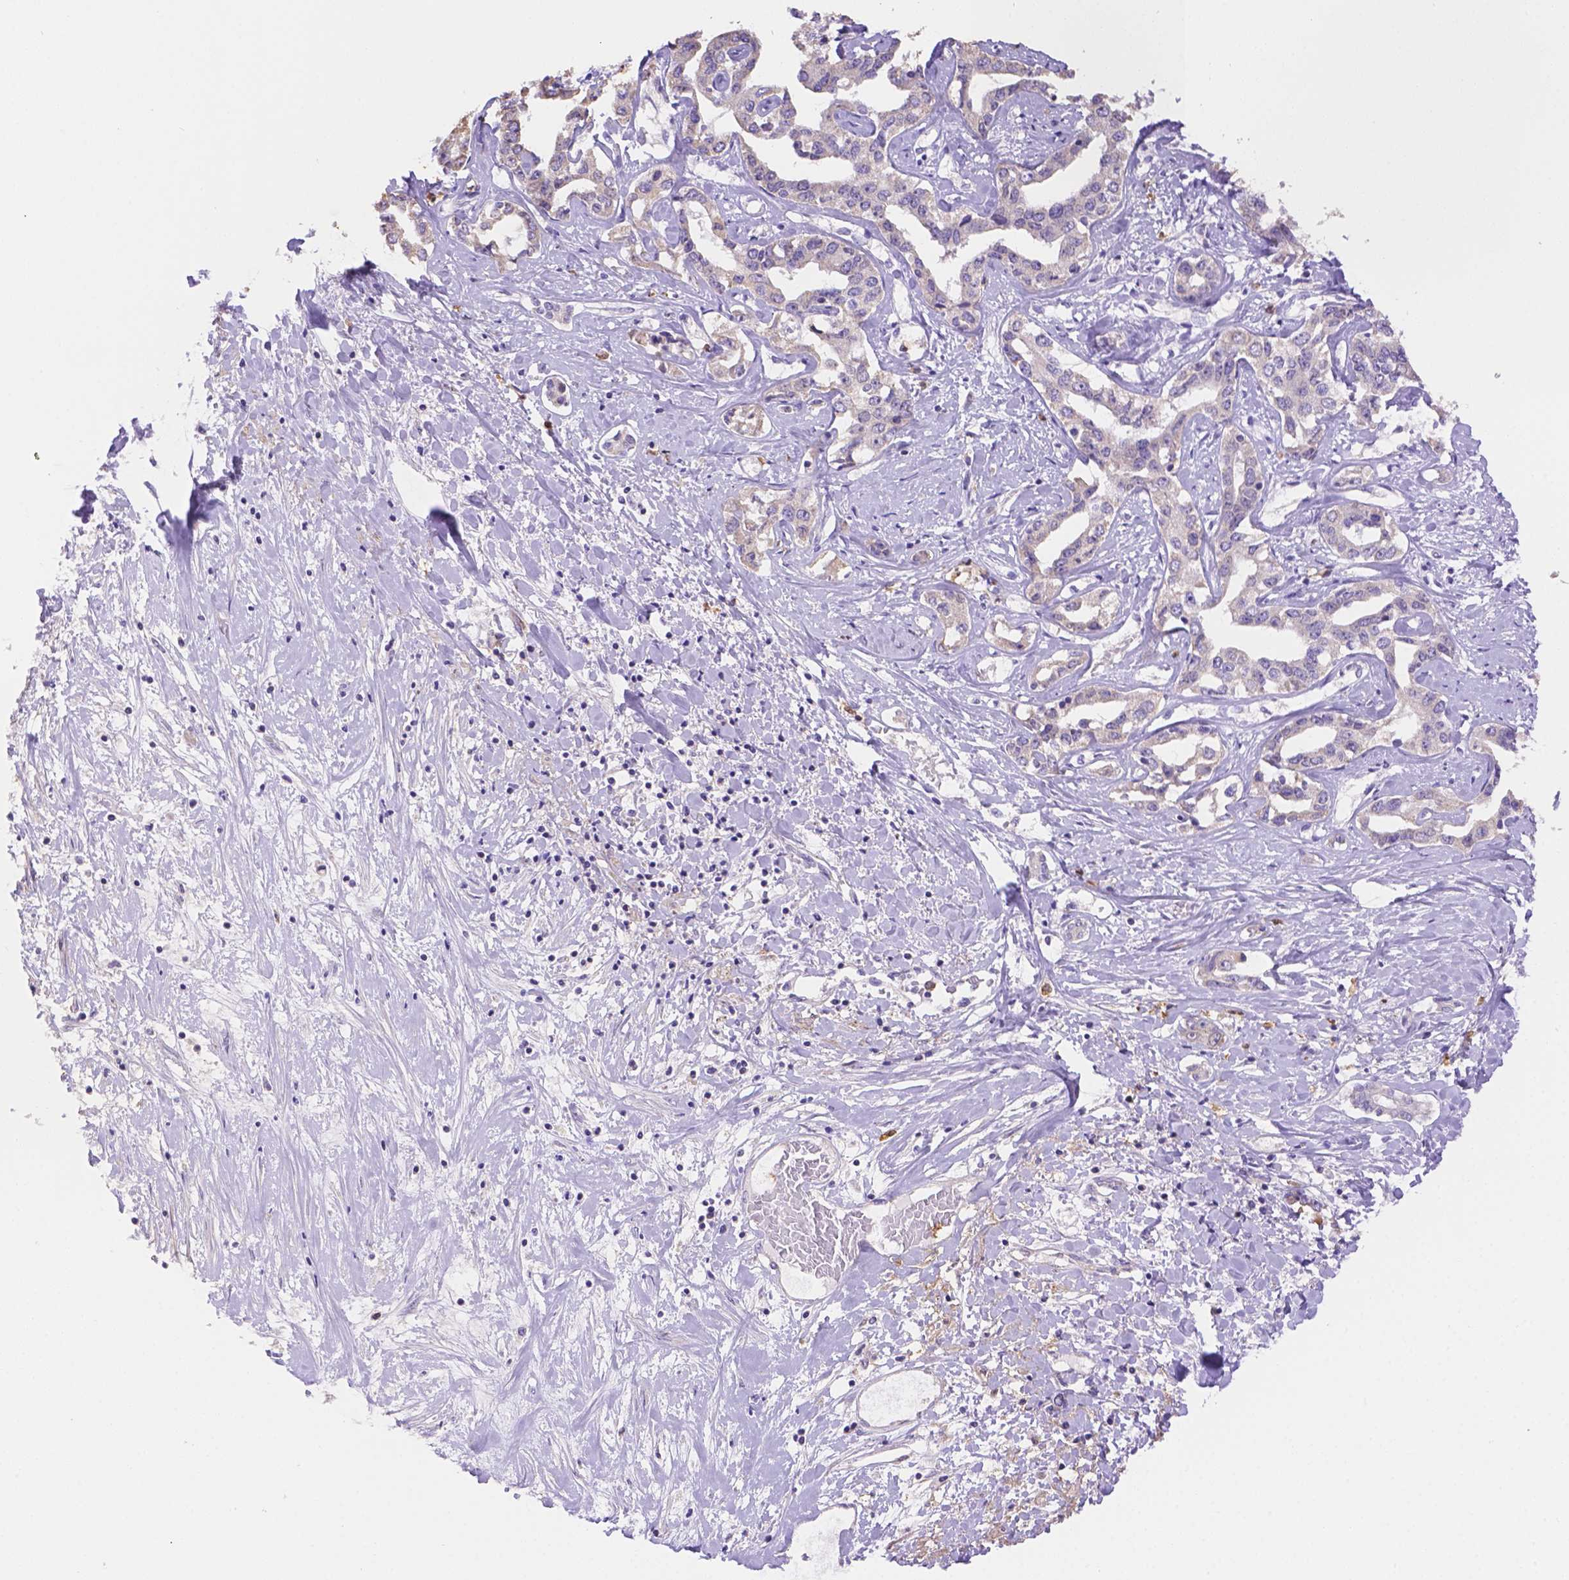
{"staining": {"intensity": "negative", "quantity": "none", "location": "none"}, "tissue": "liver cancer", "cell_type": "Tumor cells", "image_type": "cancer", "snomed": [{"axis": "morphology", "description": "Cholangiocarcinoma"}, {"axis": "topography", "description": "Liver"}], "caption": "IHC photomicrograph of human cholangiocarcinoma (liver) stained for a protein (brown), which exhibits no positivity in tumor cells.", "gene": "NXPE2", "patient": {"sex": "male", "age": 59}}